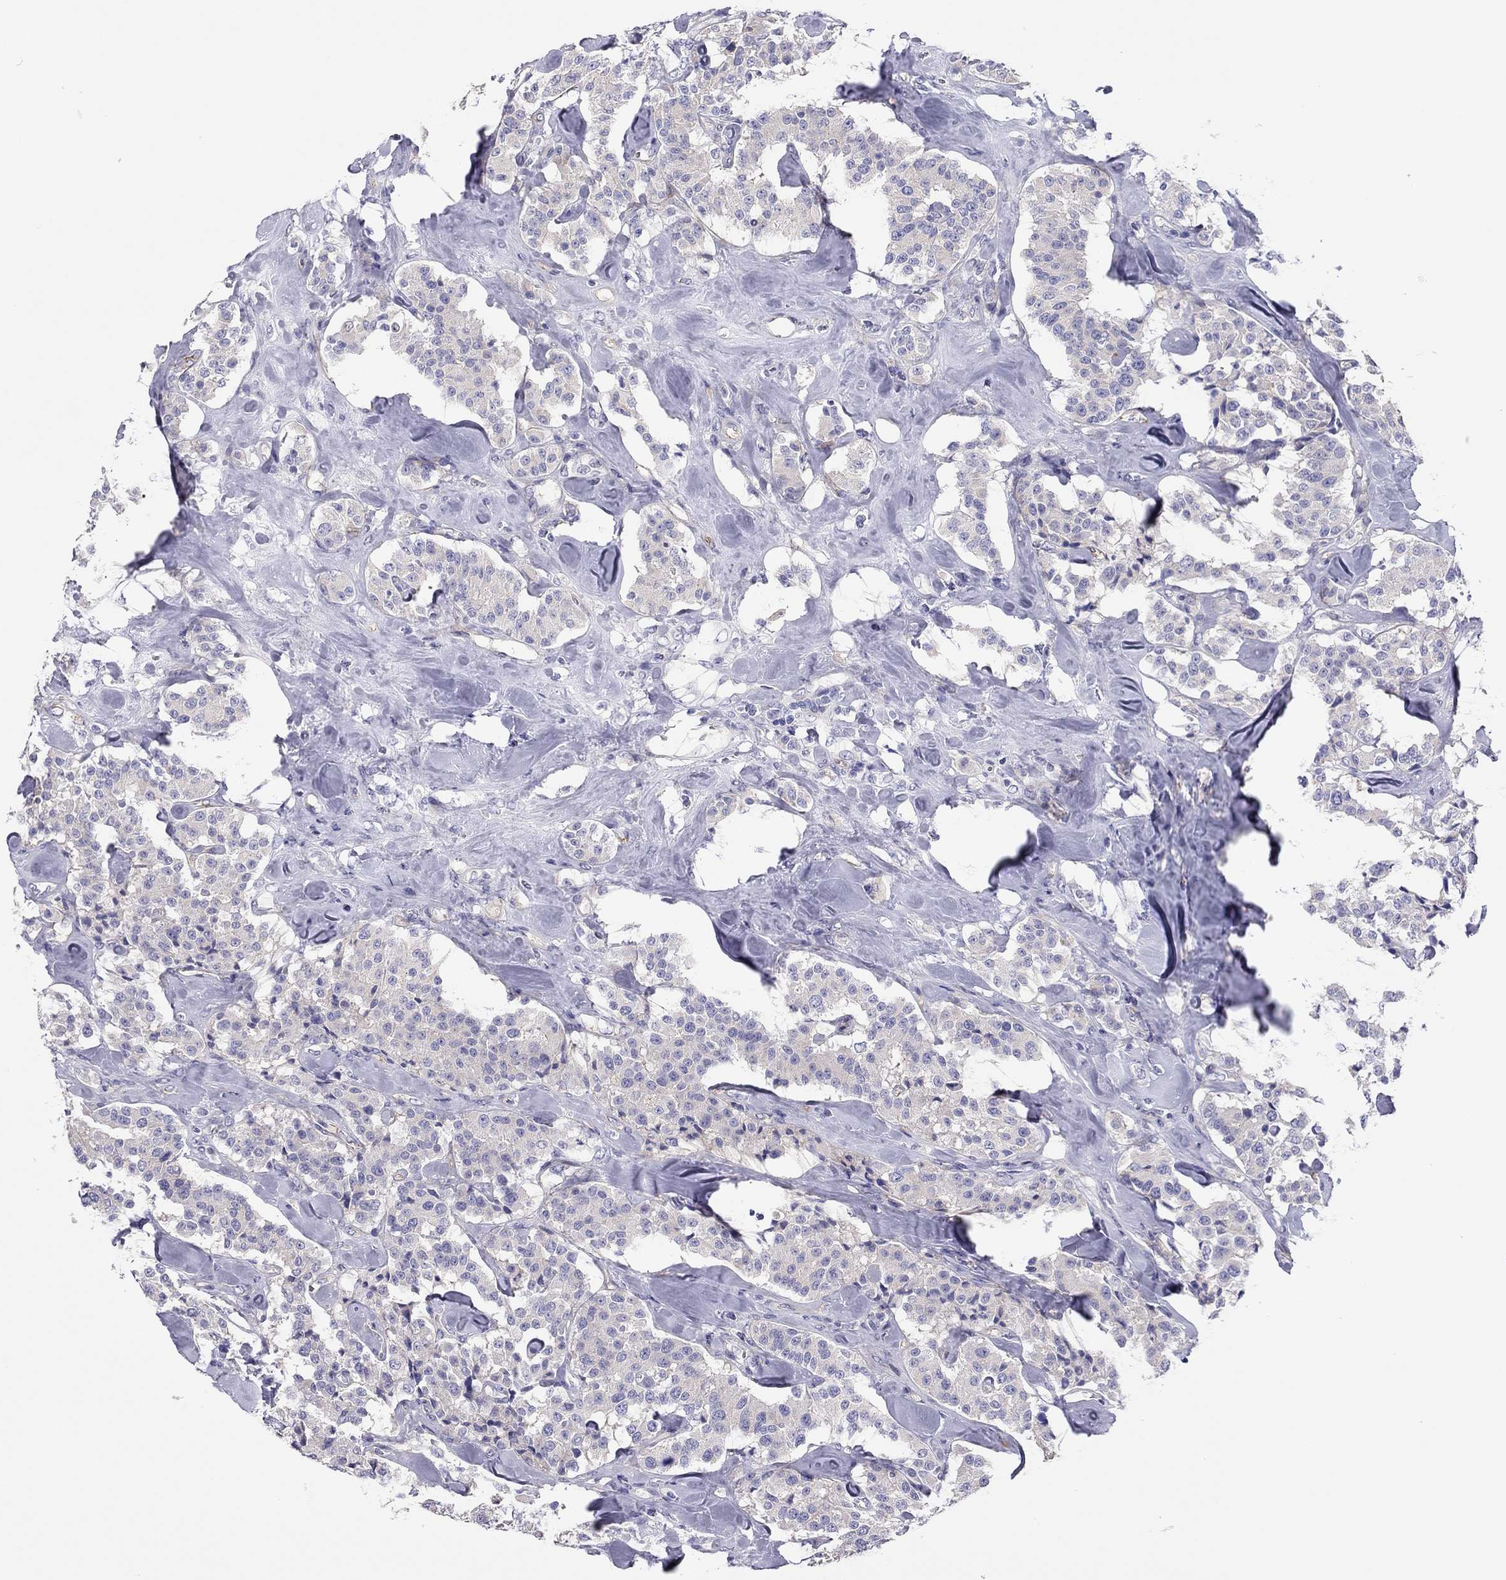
{"staining": {"intensity": "negative", "quantity": "none", "location": "none"}, "tissue": "carcinoid", "cell_type": "Tumor cells", "image_type": "cancer", "snomed": [{"axis": "morphology", "description": "Carcinoid, malignant, NOS"}, {"axis": "topography", "description": "Pancreas"}], "caption": "This is an immunohistochemistry micrograph of malignant carcinoid. There is no positivity in tumor cells.", "gene": "SCARB1", "patient": {"sex": "male", "age": 41}}